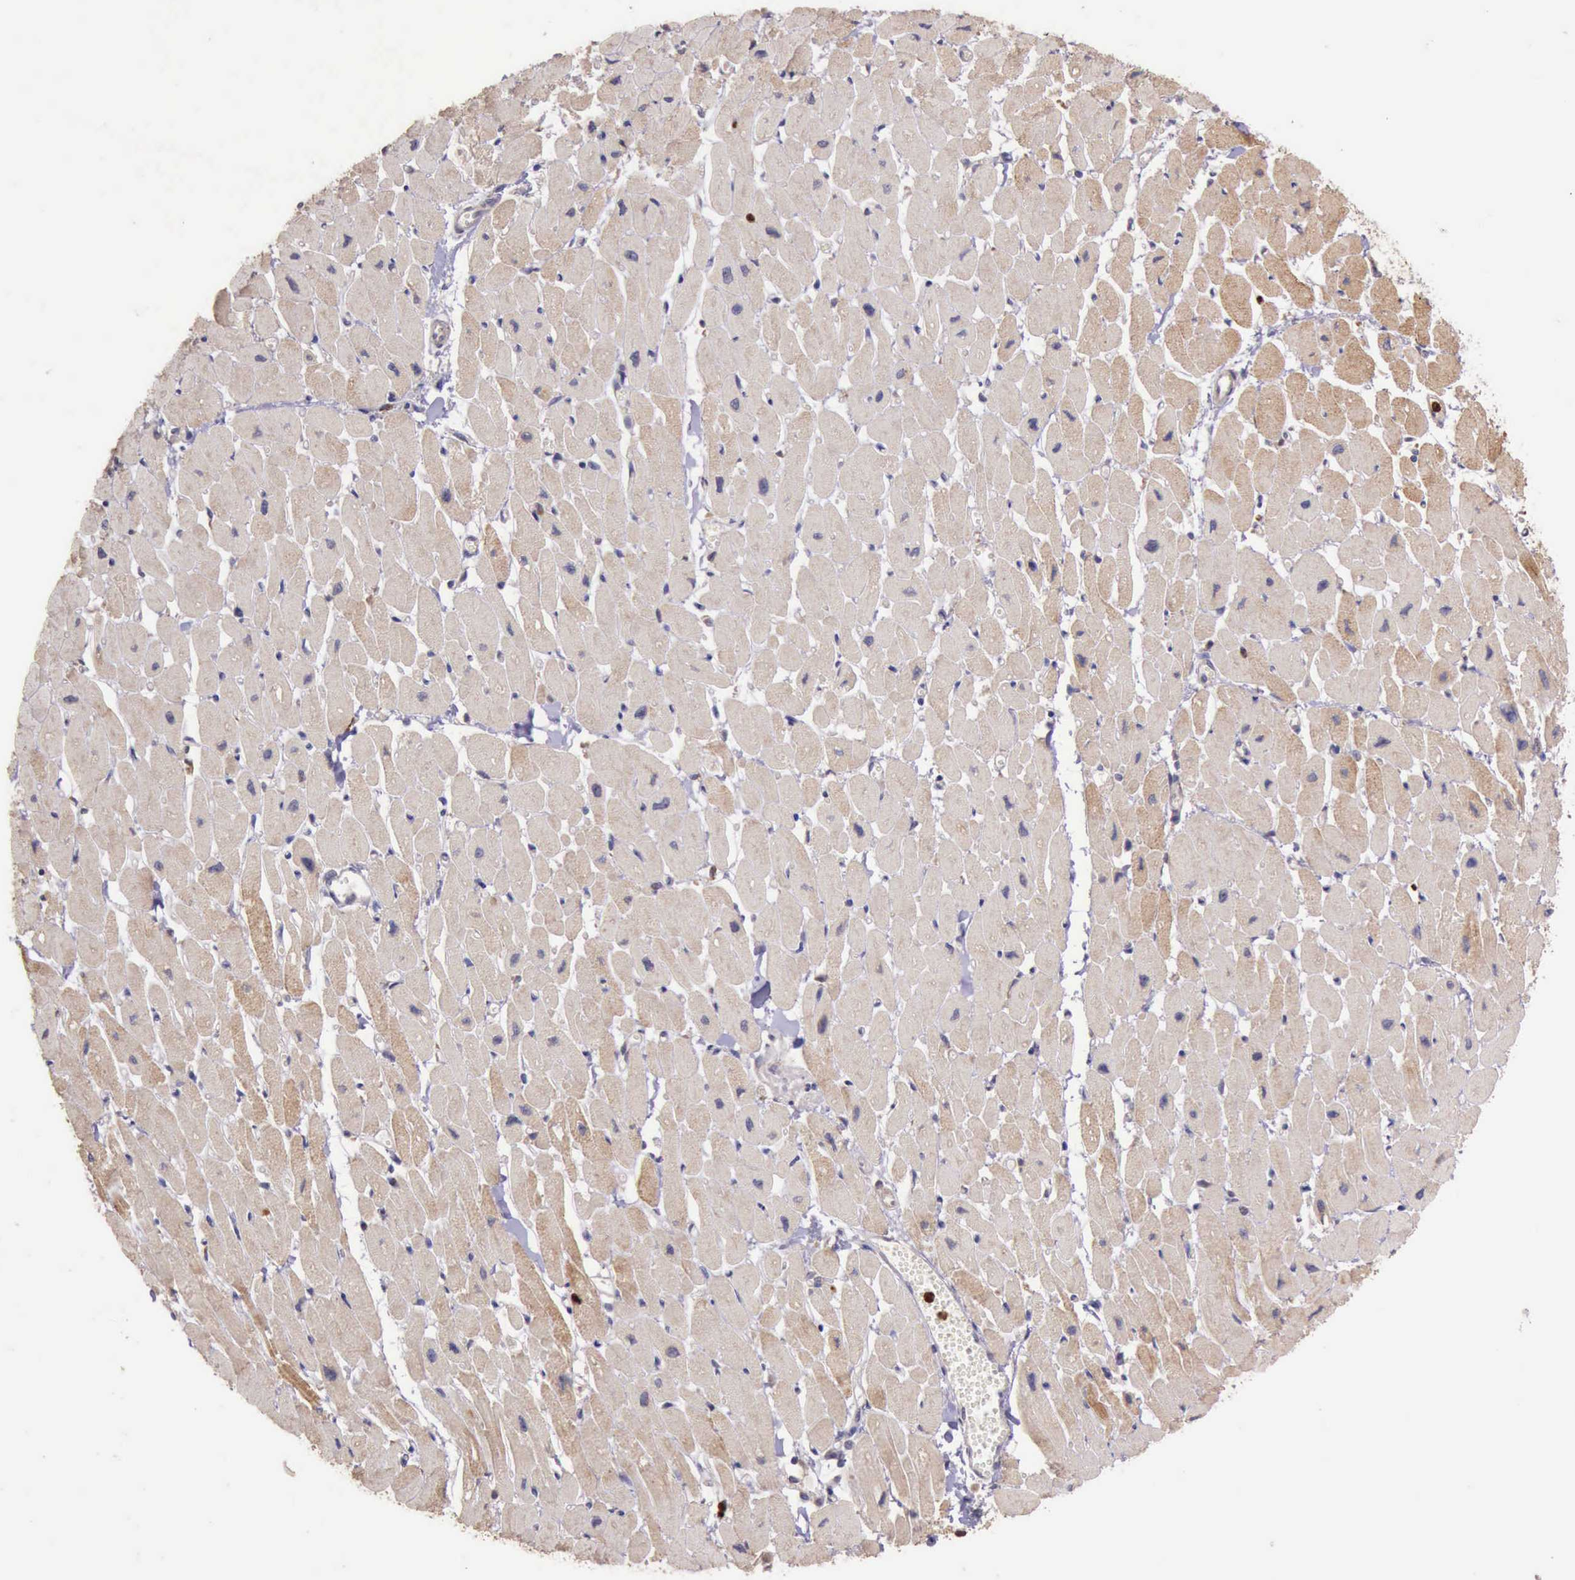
{"staining": {"intensity": "moderate", "quantity": "25%-75%", "location": "cytoplasmic/membranous"}, "tissue": "heart muscle", "cell_type": "Cardiomyocytes", "image_type": "normal", "snomed": [{"axis": "morphology", "description": "Normal tissue, NOS"}, {"axis": "topography", "description": "Heart"}], "caption": "Immunohistochemical staining of unremarkable heart muscle shows medium levels of moderate cytoplasmic/membranous staining in approximately 25%-75% of cardiomyocytes. Using DAB (3,3'-diaminobenzidine) (brown) and hematoxylin (blue) stains, captured at high magnification using brightfield microscopy.", "gene": "ARMCX3", "patient": {"sex": "female", "age": 54}}